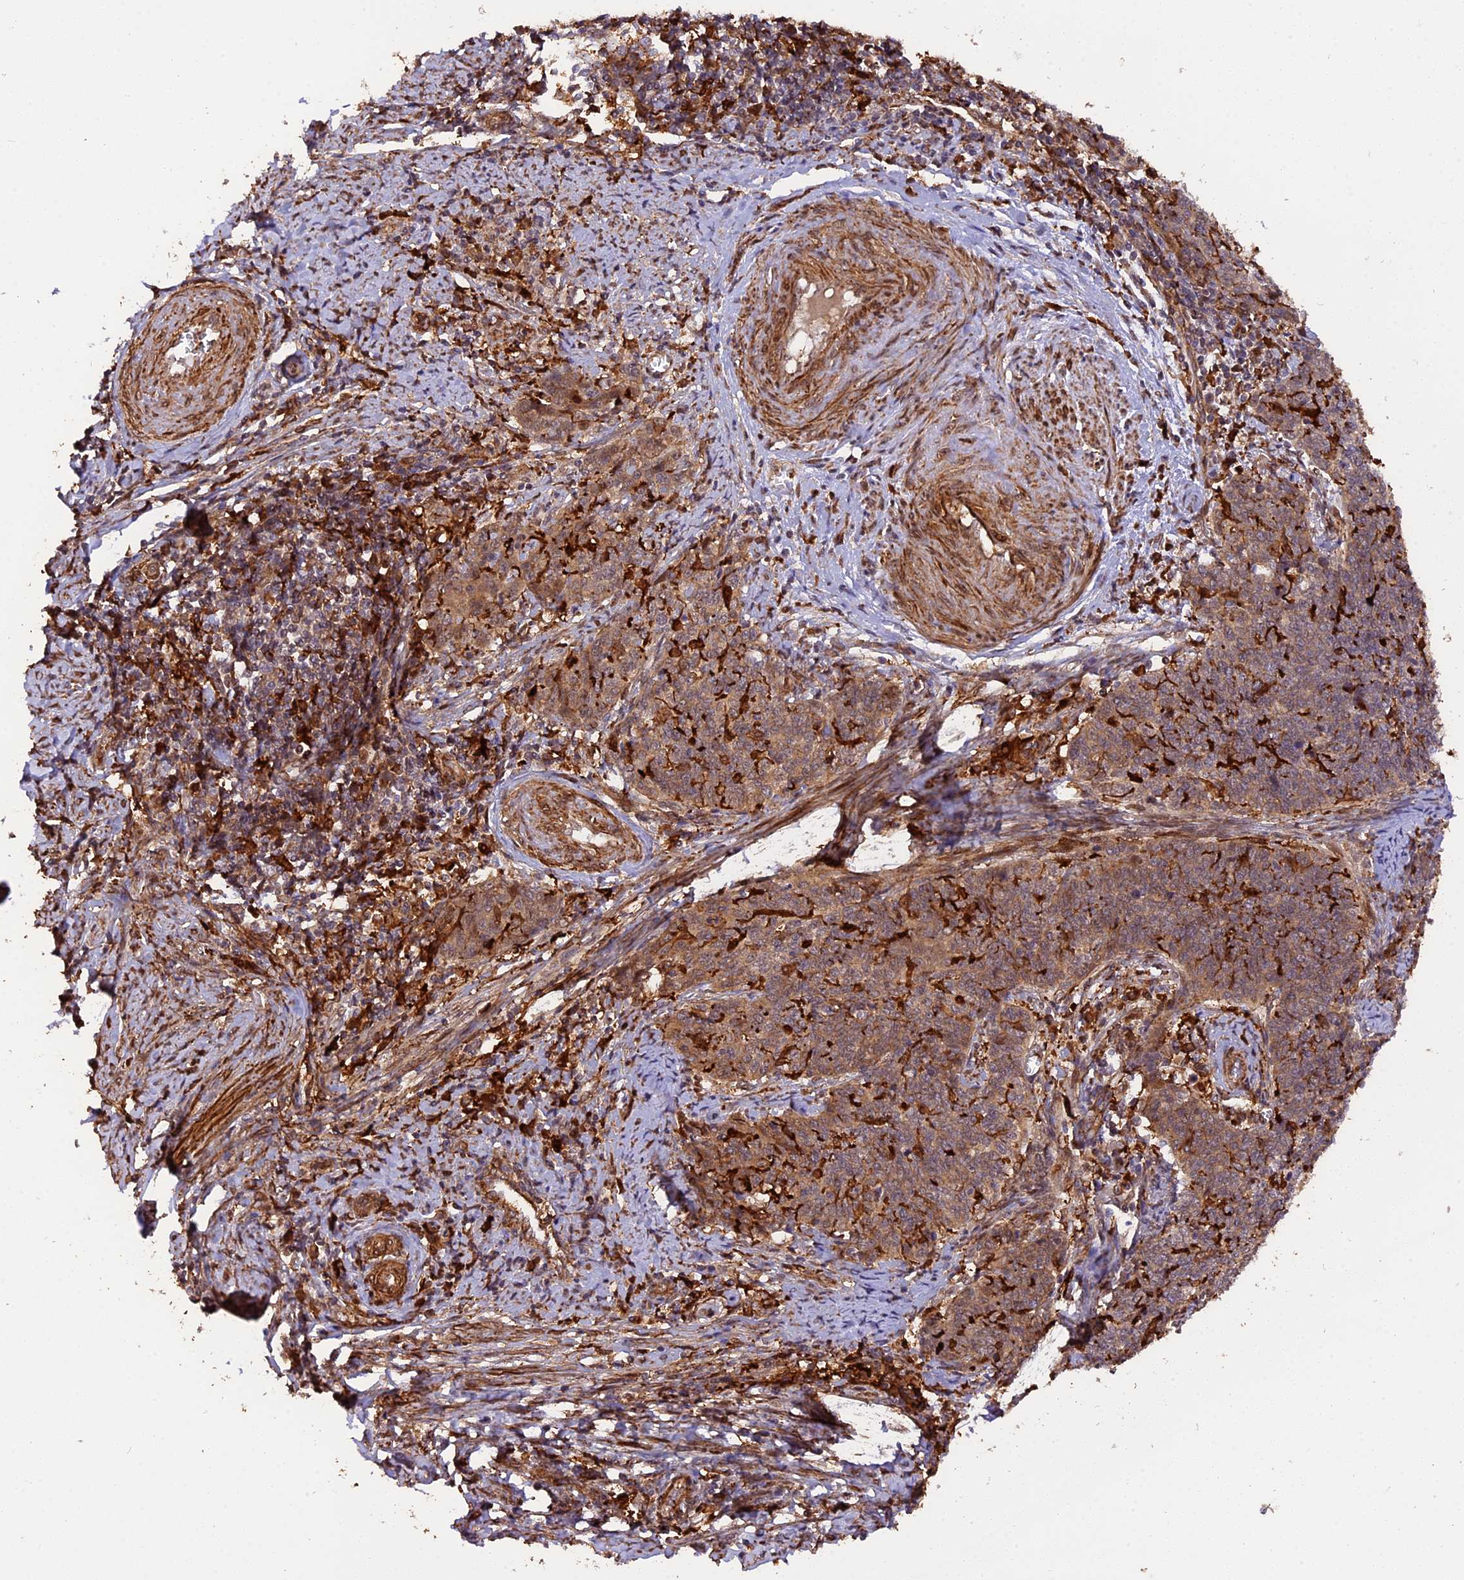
{"staining": {"intensity": "moderate", "quantity": ">75%", "location": "cytoplasmic/membranous"}, "tissue": "cervical cancer", "cell_type": "Tumor cells", "image_type": "cancer", "snomed": [{"axis": "morphology", "description": "Squamous cell carcinoma, NOS"}, {"axis": "topography", "description": "Cervix"}], "caption": "Tumor cells reveal moderate cytoplasmic/membranous expression in approximately >75% of cells in cervical squamous cell carcinoma.", "gene": "HERPUD1", "patient": {"sex": "female", "age": 39}}